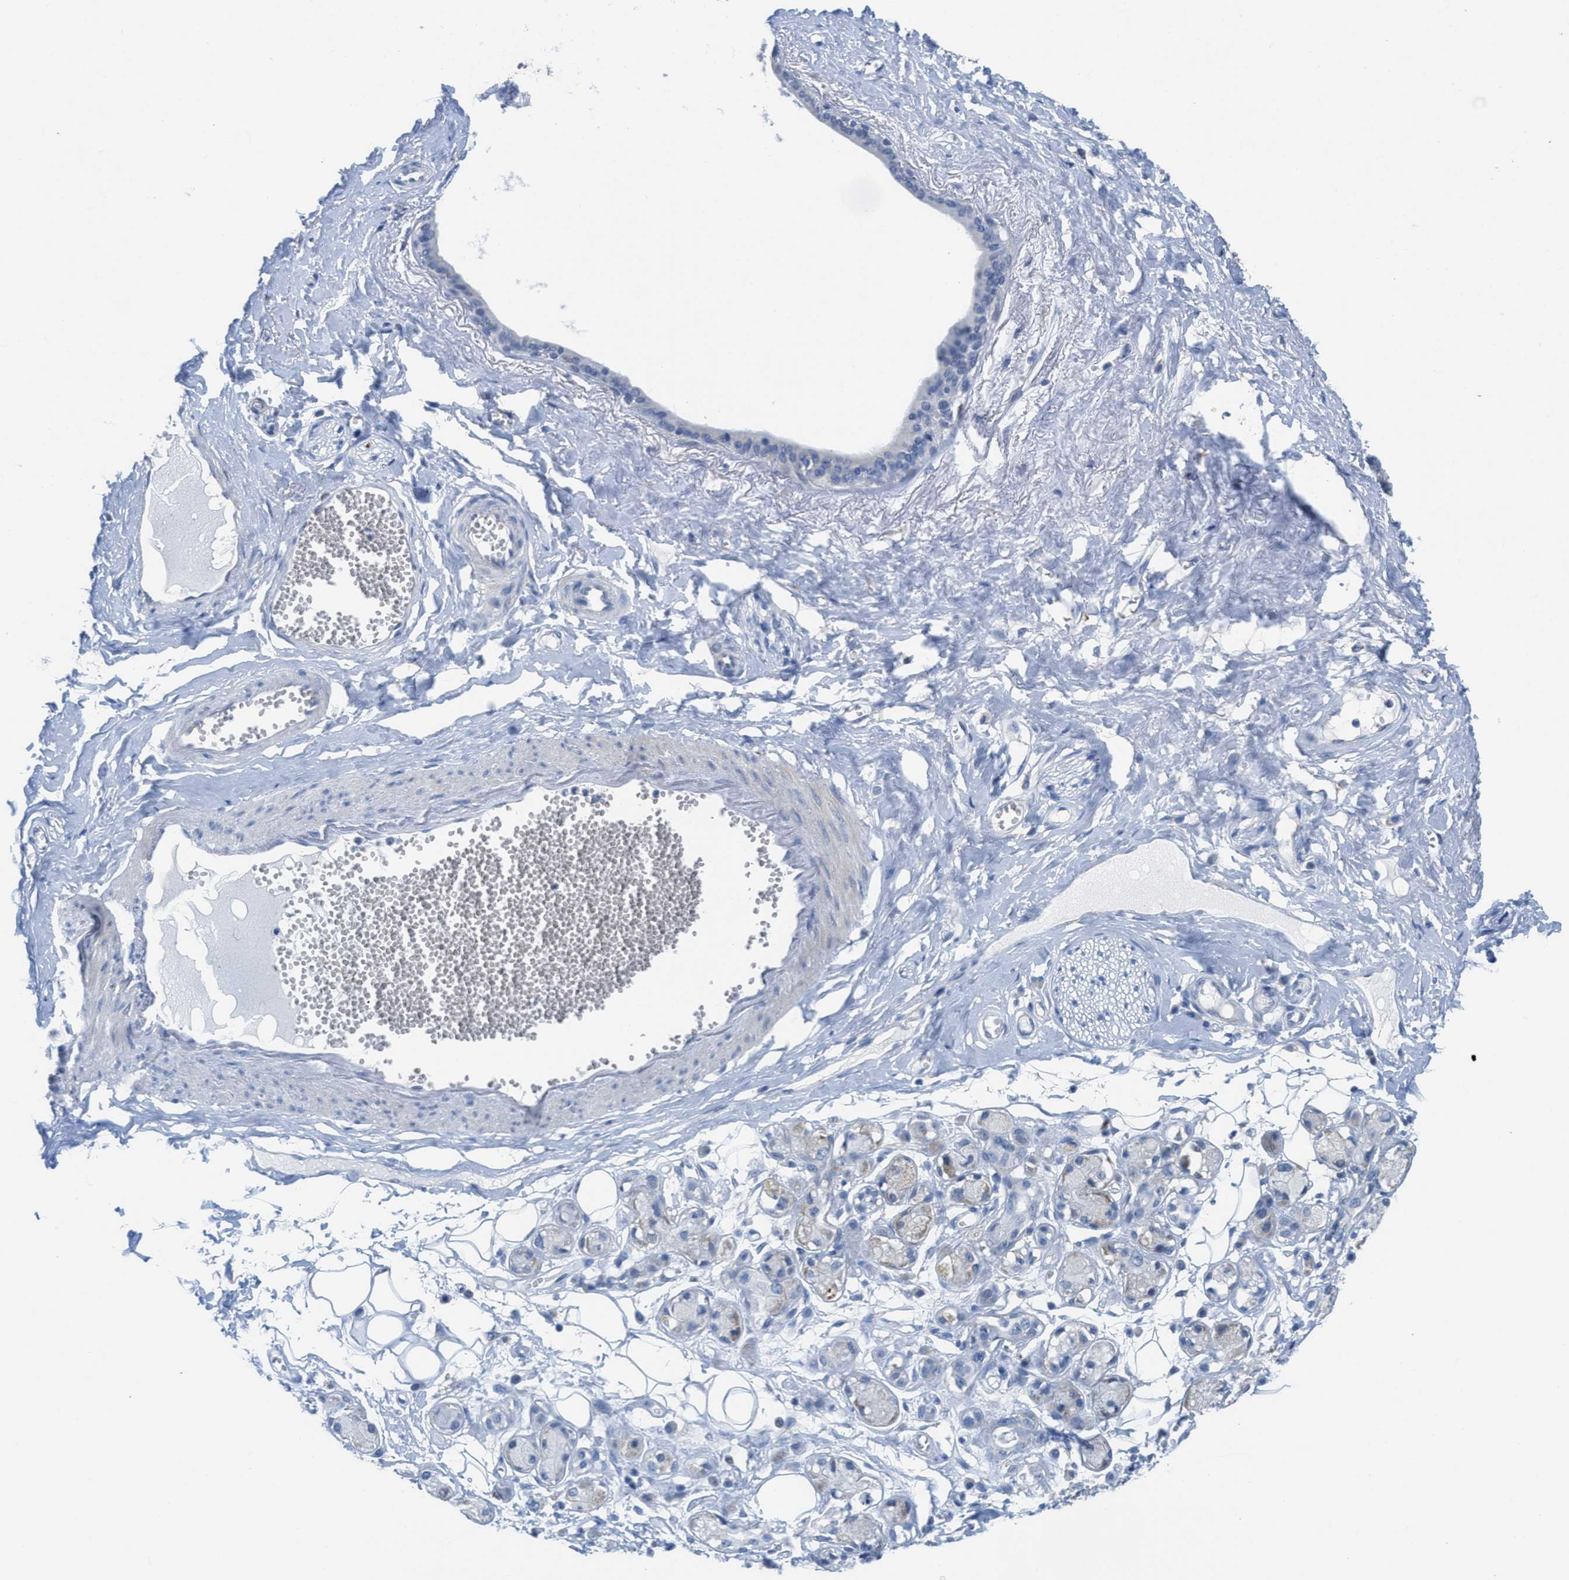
{"staining": {"intensity": "negative", "quantity": "none", "location": "none"}, "tissue": "adipose tissue", "cell_type": "Adipocytes", "image_type": "normal", "snomed": [{"axis": "morphology", "description": "Normal tissue, NOS"}, {"axis": "morphology", "description": "Inflammation, NOS"}, {"axis": "topography", "description": "Salivary gland"}, {"axis": "topography", "description": "Peripheral nerve tissue"}], "caption": "The micrograph displays no significant staining in adipocytes of adipose tissue.", "gene": "PTDSS1", "patient": {"sex": "female", "age": 75}}